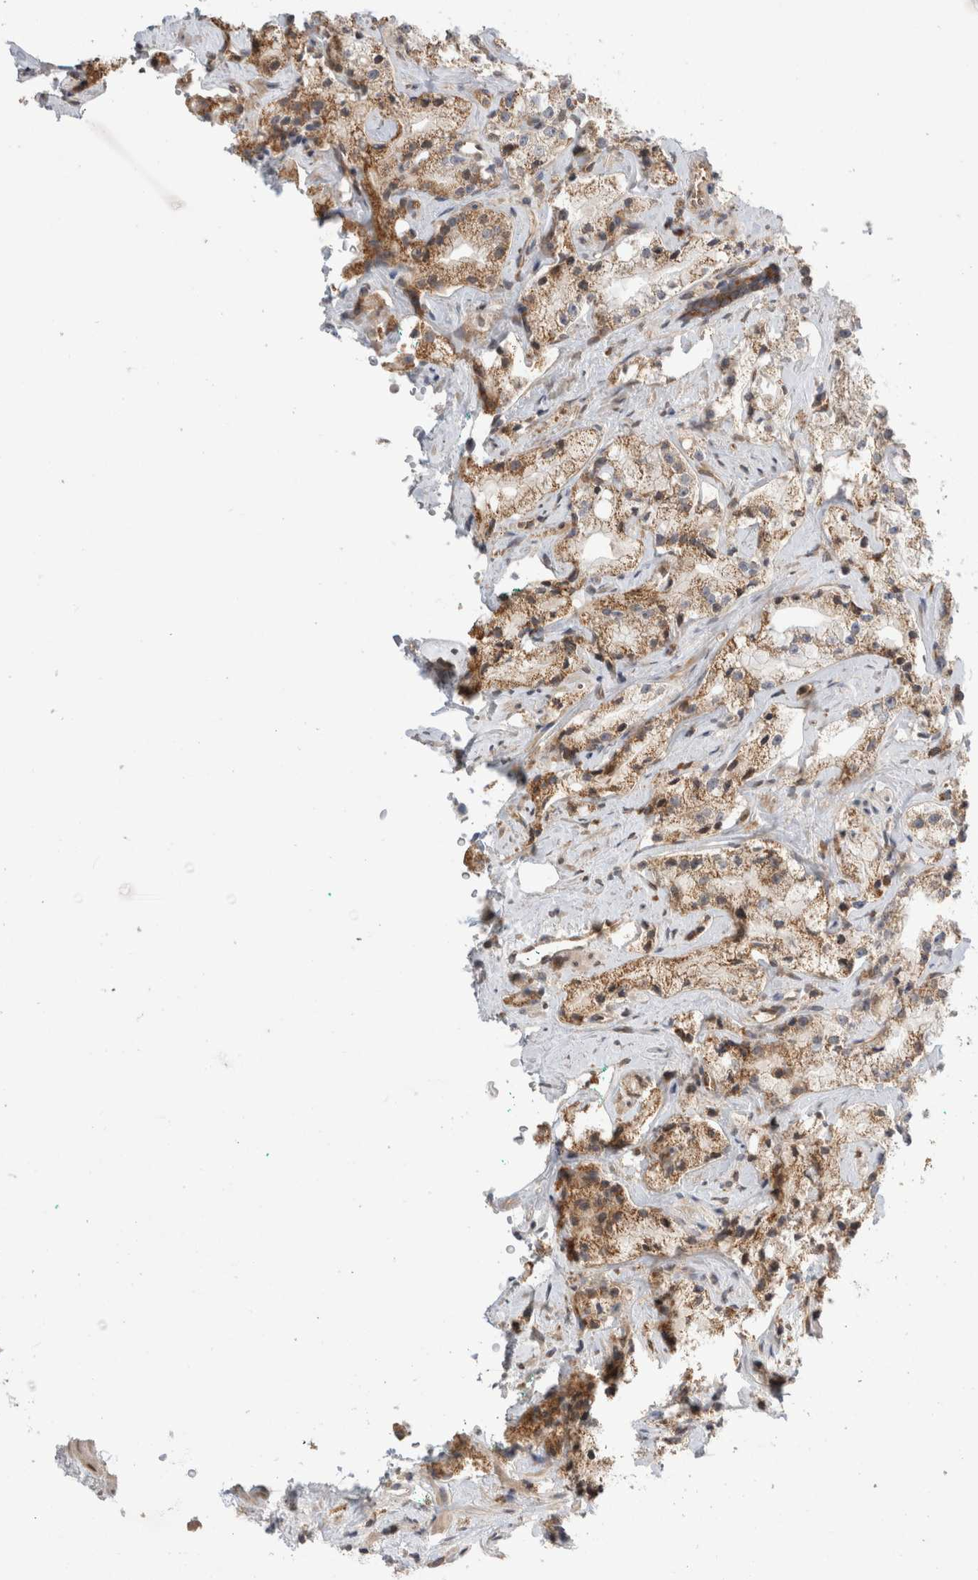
{"staining": {"intensity": "moderate", "quantity": ">75%", "location": "cytoplasmic/membranous"}, "tissue": "prostate cancer", "cell_type": "Tumor cells", "image_type": "cancer", "snomed": [{"axis": "morphology", "description": "Adenocarcinoma, High grade"}, {"axis": "topography", "description": "Prostate"}], "caption": "A high-resolution image shows IHC staining of prostate cancer, which displays moderate cytoplasmic/membranous staining in approximately >75% of tumor cells.", "gene": "NFKB1", "patient": {"sex": "male", "age": 64}}